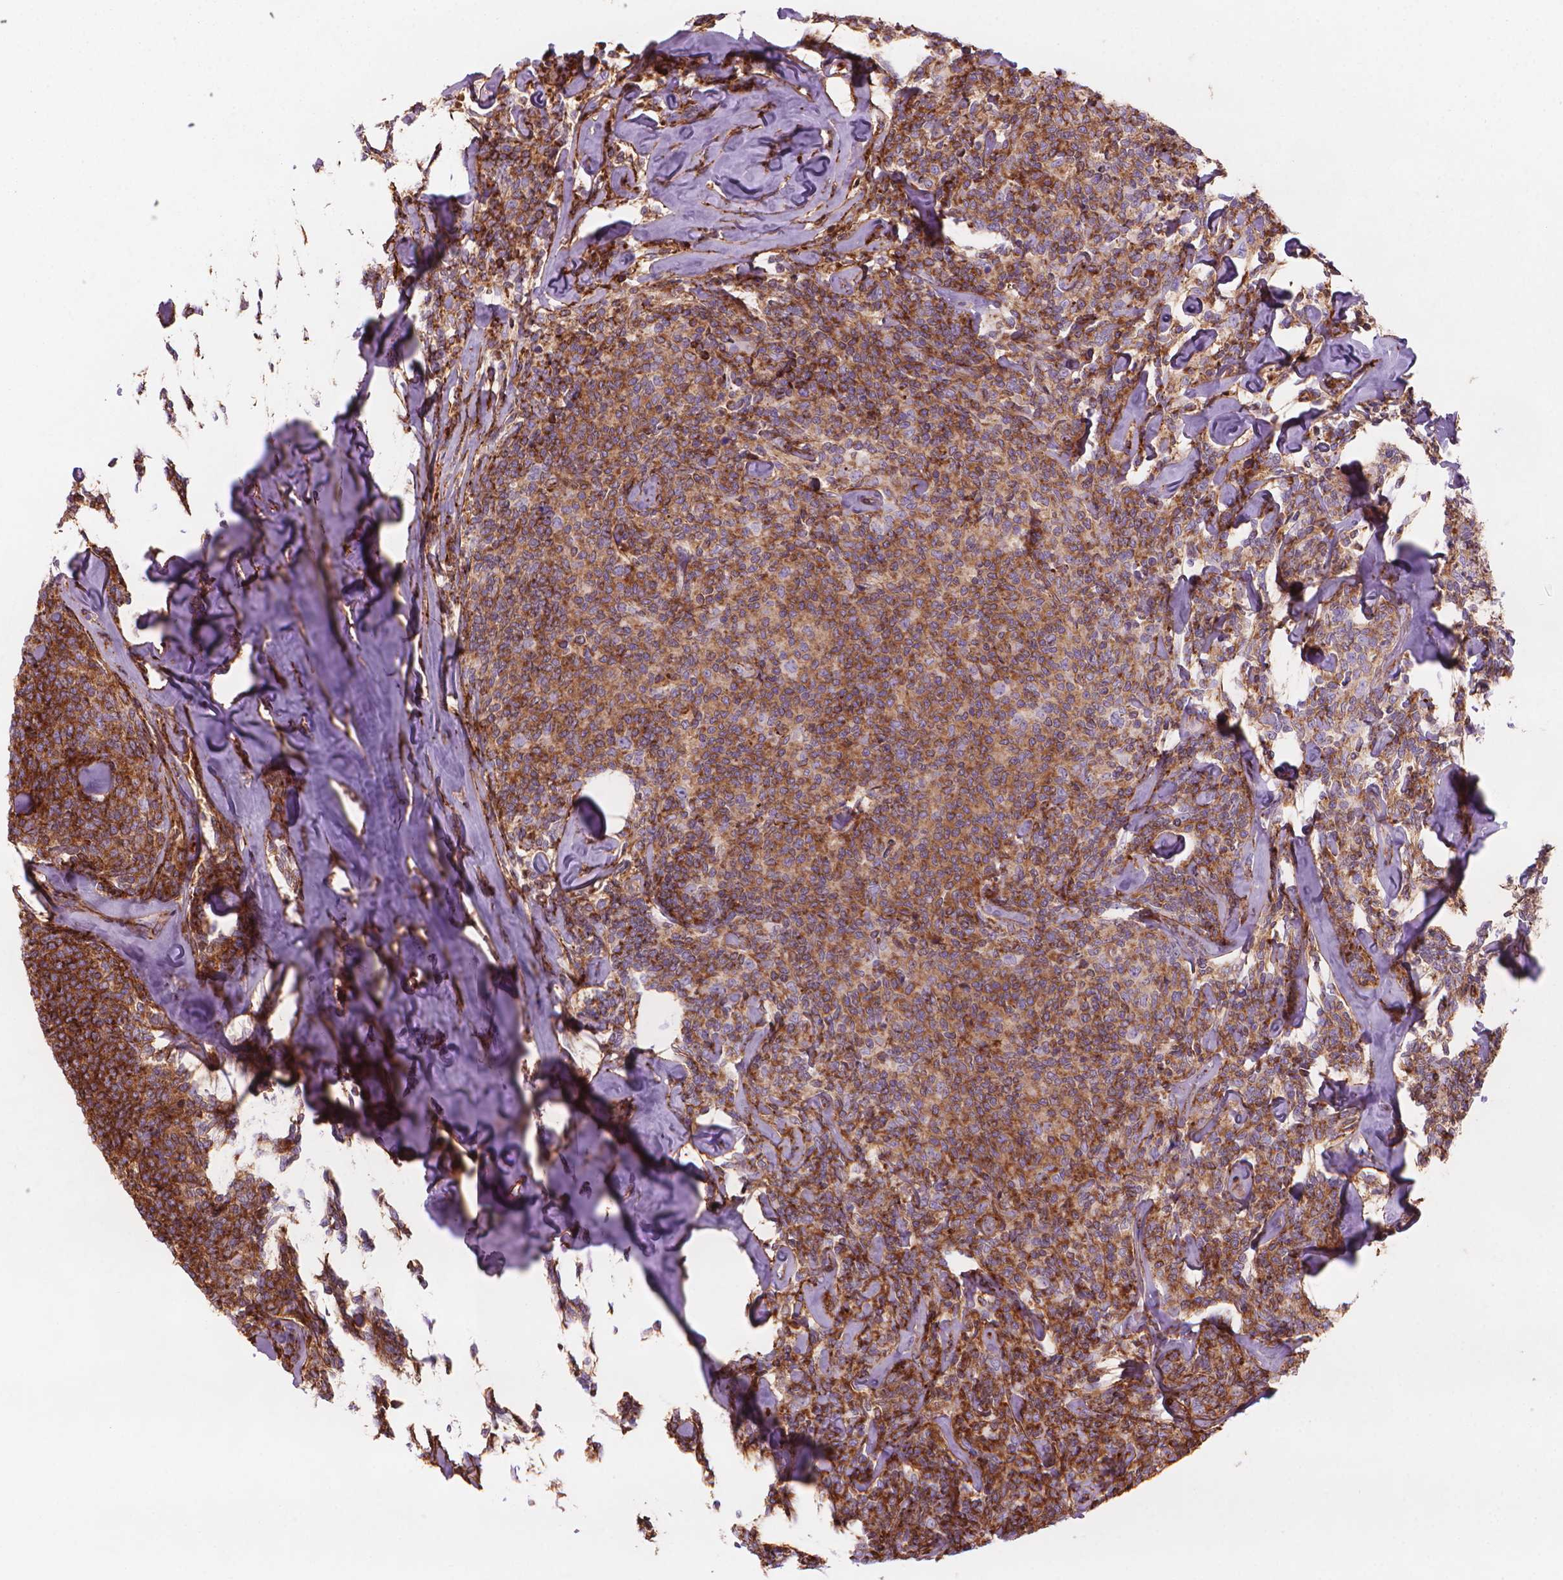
{"staining": {"intensity": "strong", "quantity": ">75%", "location": "cytoplasmic/membranous"}, "tissue": "lymphoma", "cell_type": "Tumor cells", "image_type": "cancer", "snomed": [{"axis": "morphology", "description": "Malignant lymphoma, non-Hodgkin's type, Low grade"}, {"axis": "topography", "description": "Lymph node"}], "caption": "Immunohistochemical staining of human lymphoma shows high levels of strong cytoplasmic/membranous protein staining in about >75% of tumor cells.", "gene": "PATJ", "patient": {"sex": "female", "age": 56}}